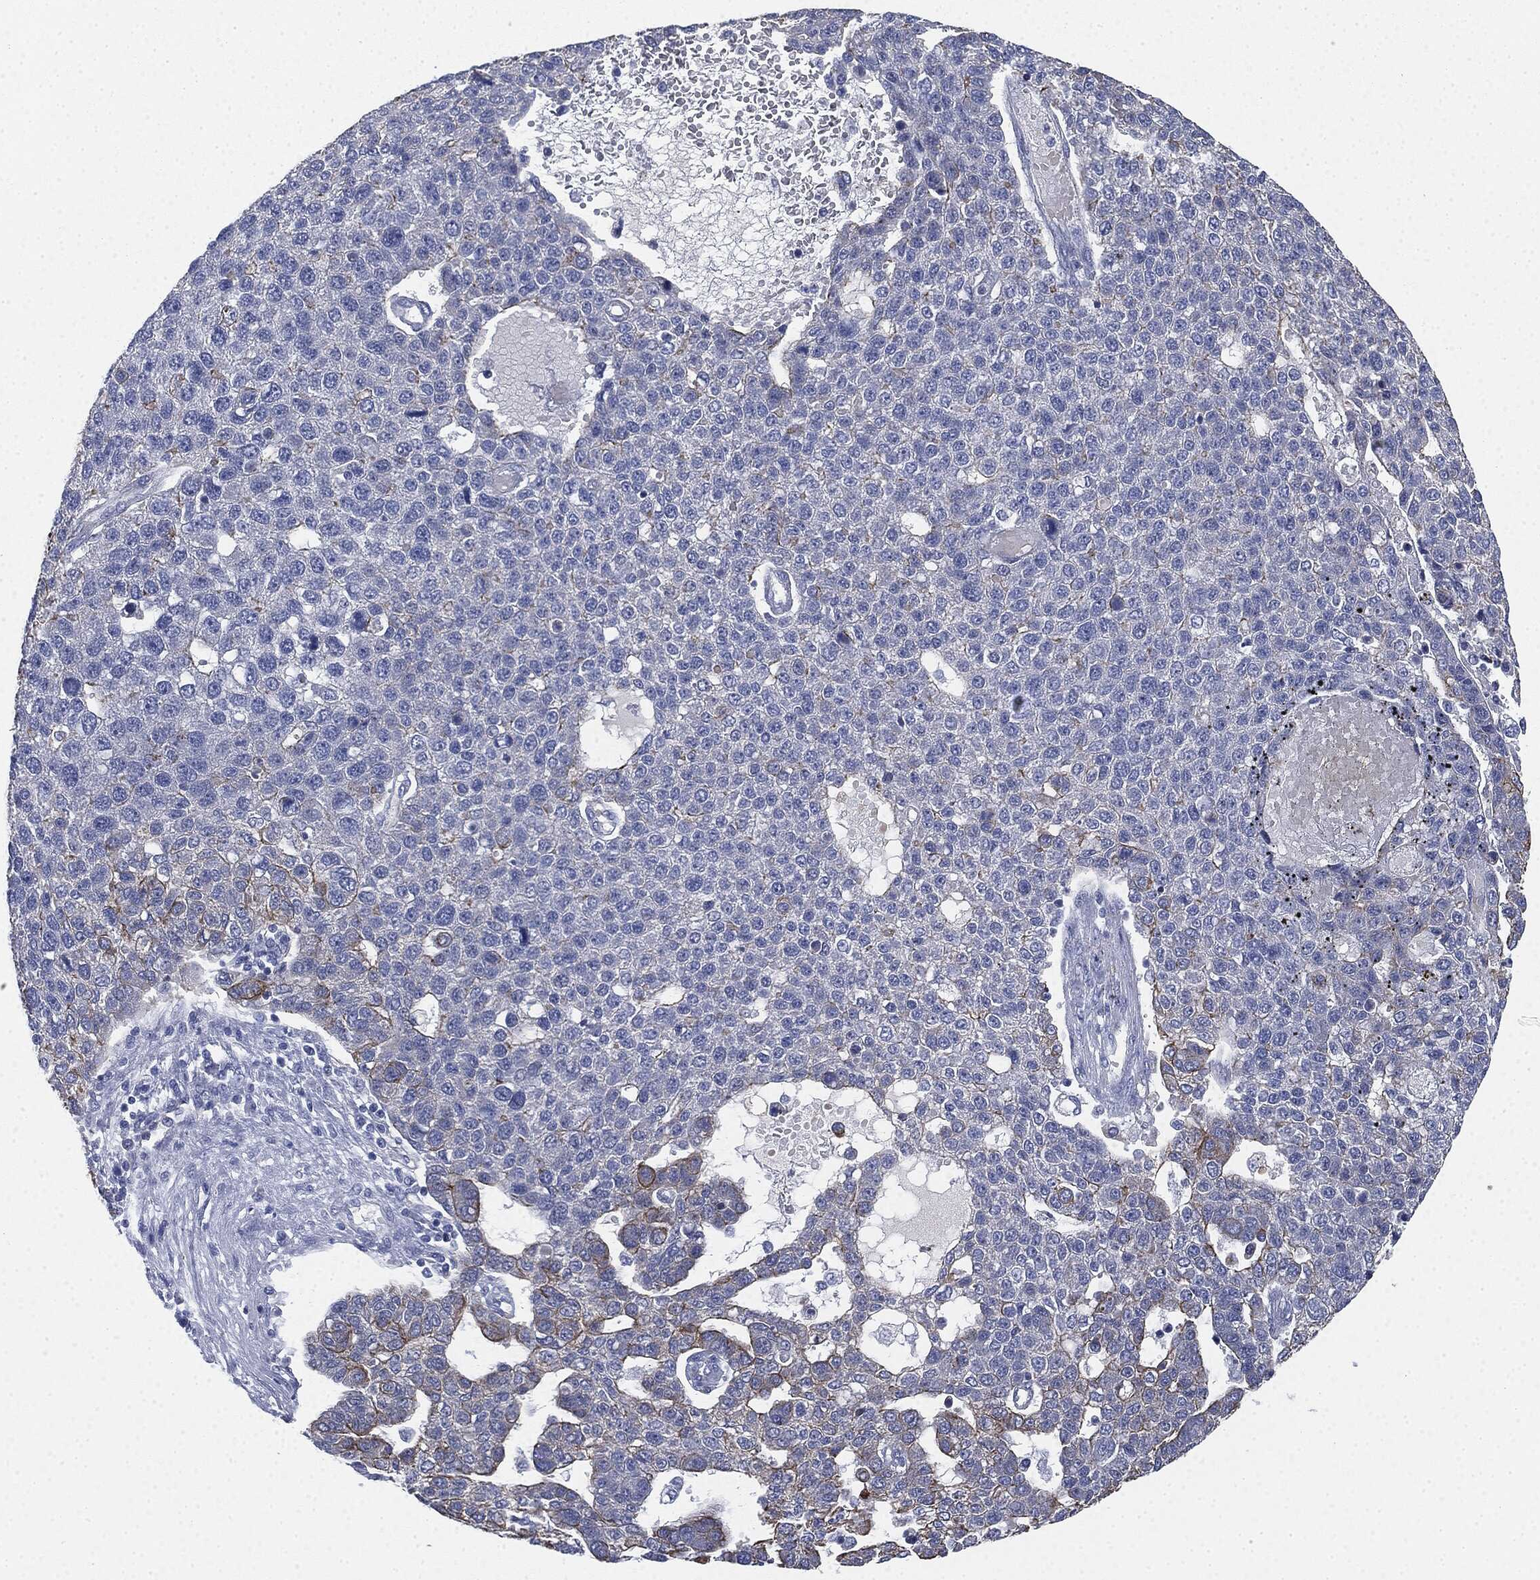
{"staining": {"intensity": "moderate", "quantity": "<25%", "location": "cytoplasmic/membranous"}, "tissue": "pancreatic cancer", "cell_type": "Tumor cells", "image_type": "cancer", "snomed": [{"axis": "morphology", "description": "Adenocarcinoma, NOS"}, {"axis": "topography", "description": "Pancreas"}], "caption": "Immunohistochemical staining of adenocarcinoma (pancreatic) reveals moderate cytoplasmic/membranous protein staining in approximately <25% of tumor cells.", "gene": "SHROOM2", "patient": {"sex": "female", "age": 61}}